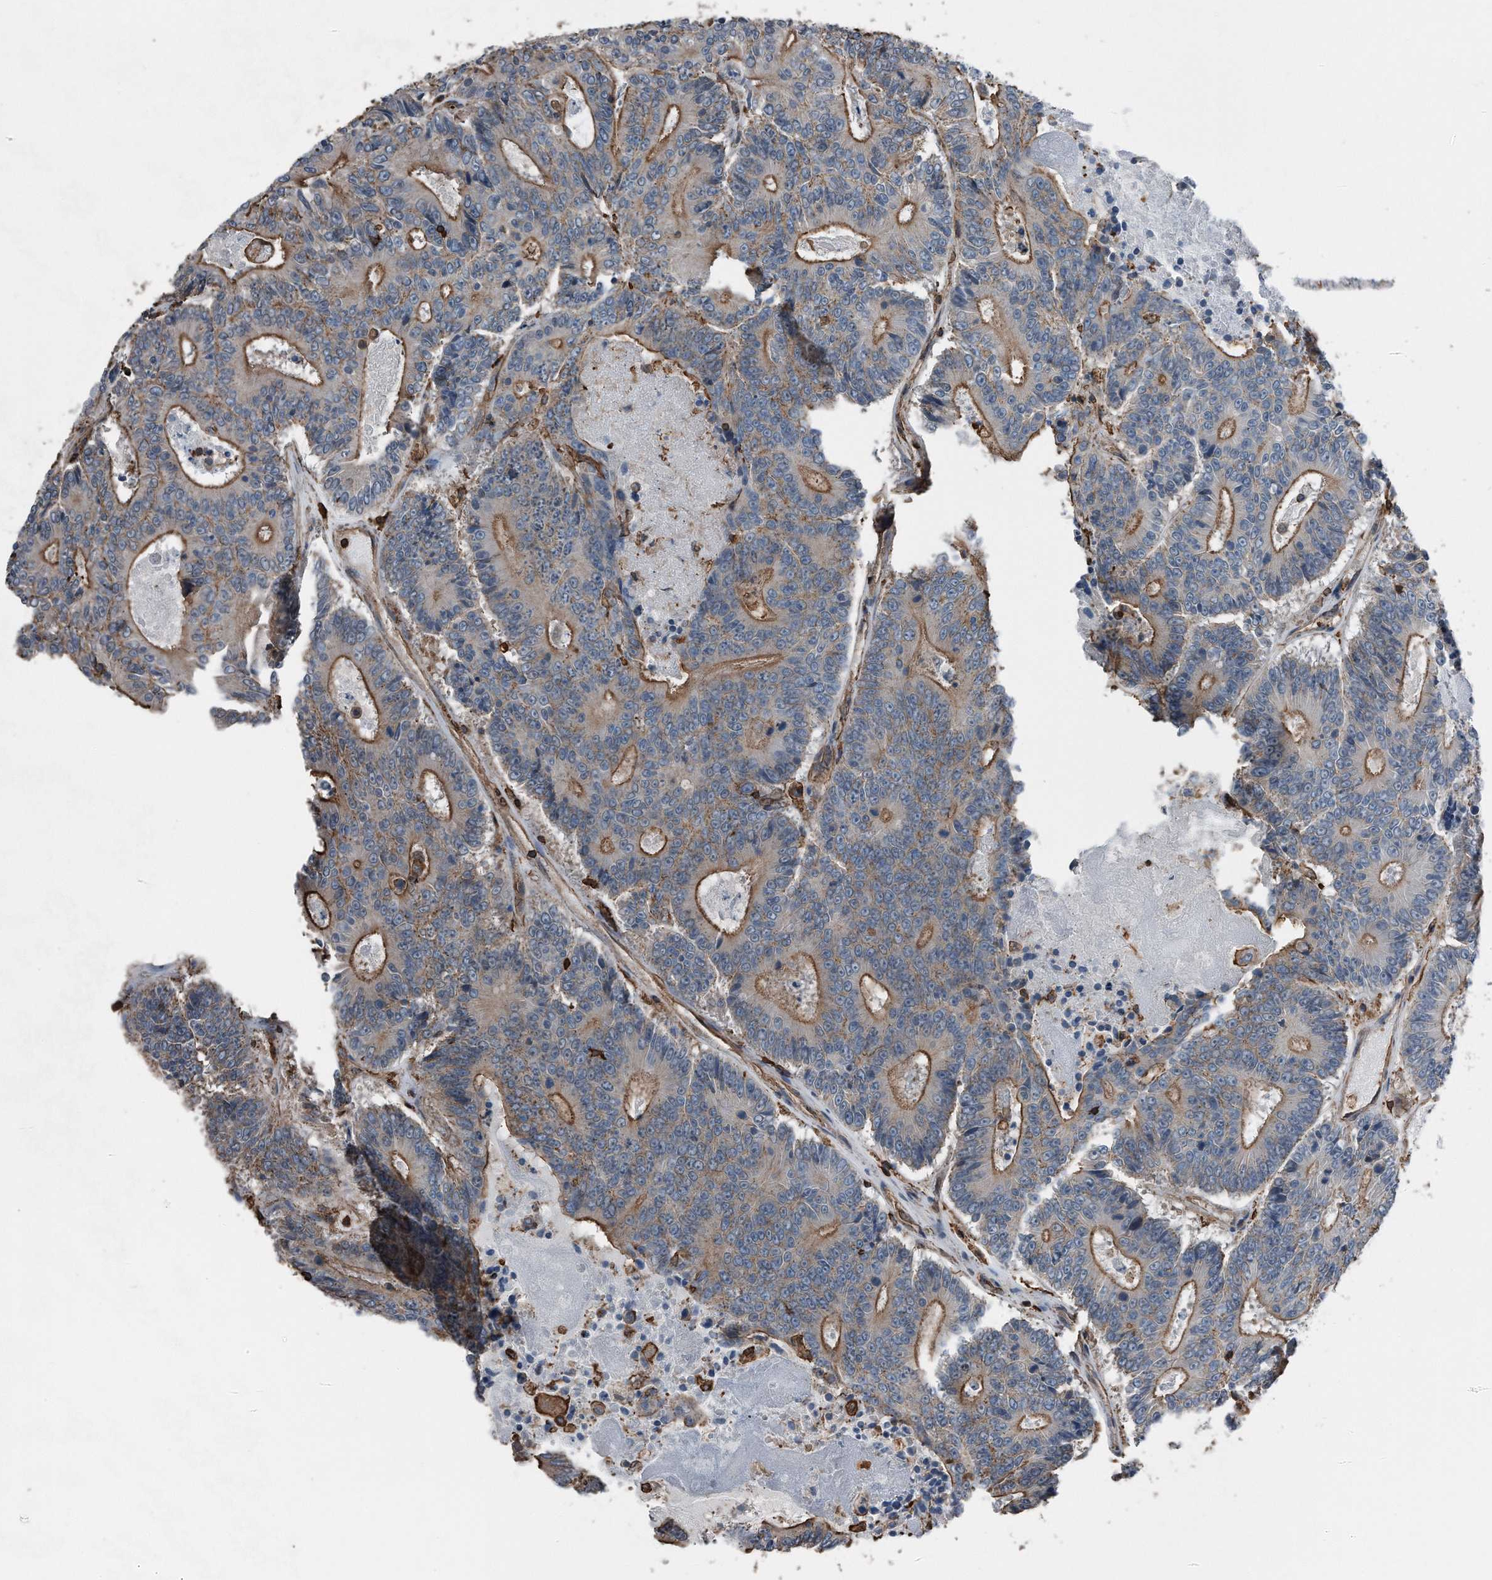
{"staining": {"intensity": "strong", "quantity": "25%-75%", "location": "cytoplasmic/membranous"}, "tissue": "colorectal cancer", "cell_type": "Tumor cells", "image_type": "cancer", "snomed": [{"axis": "morphology", "description": "Adenocarcinoma, NOS"}, {"axis": "topography", "description": "Colon"}], "caption": "There is high levels of strong cytoplasmic/membranous expression in tumor cells of adenocarcinoma (colorectal), as demonstrated by immunohistochemical staining (brown color).", "gene": "RSPO3", "patient": {"sex": "male", "age": 83}}